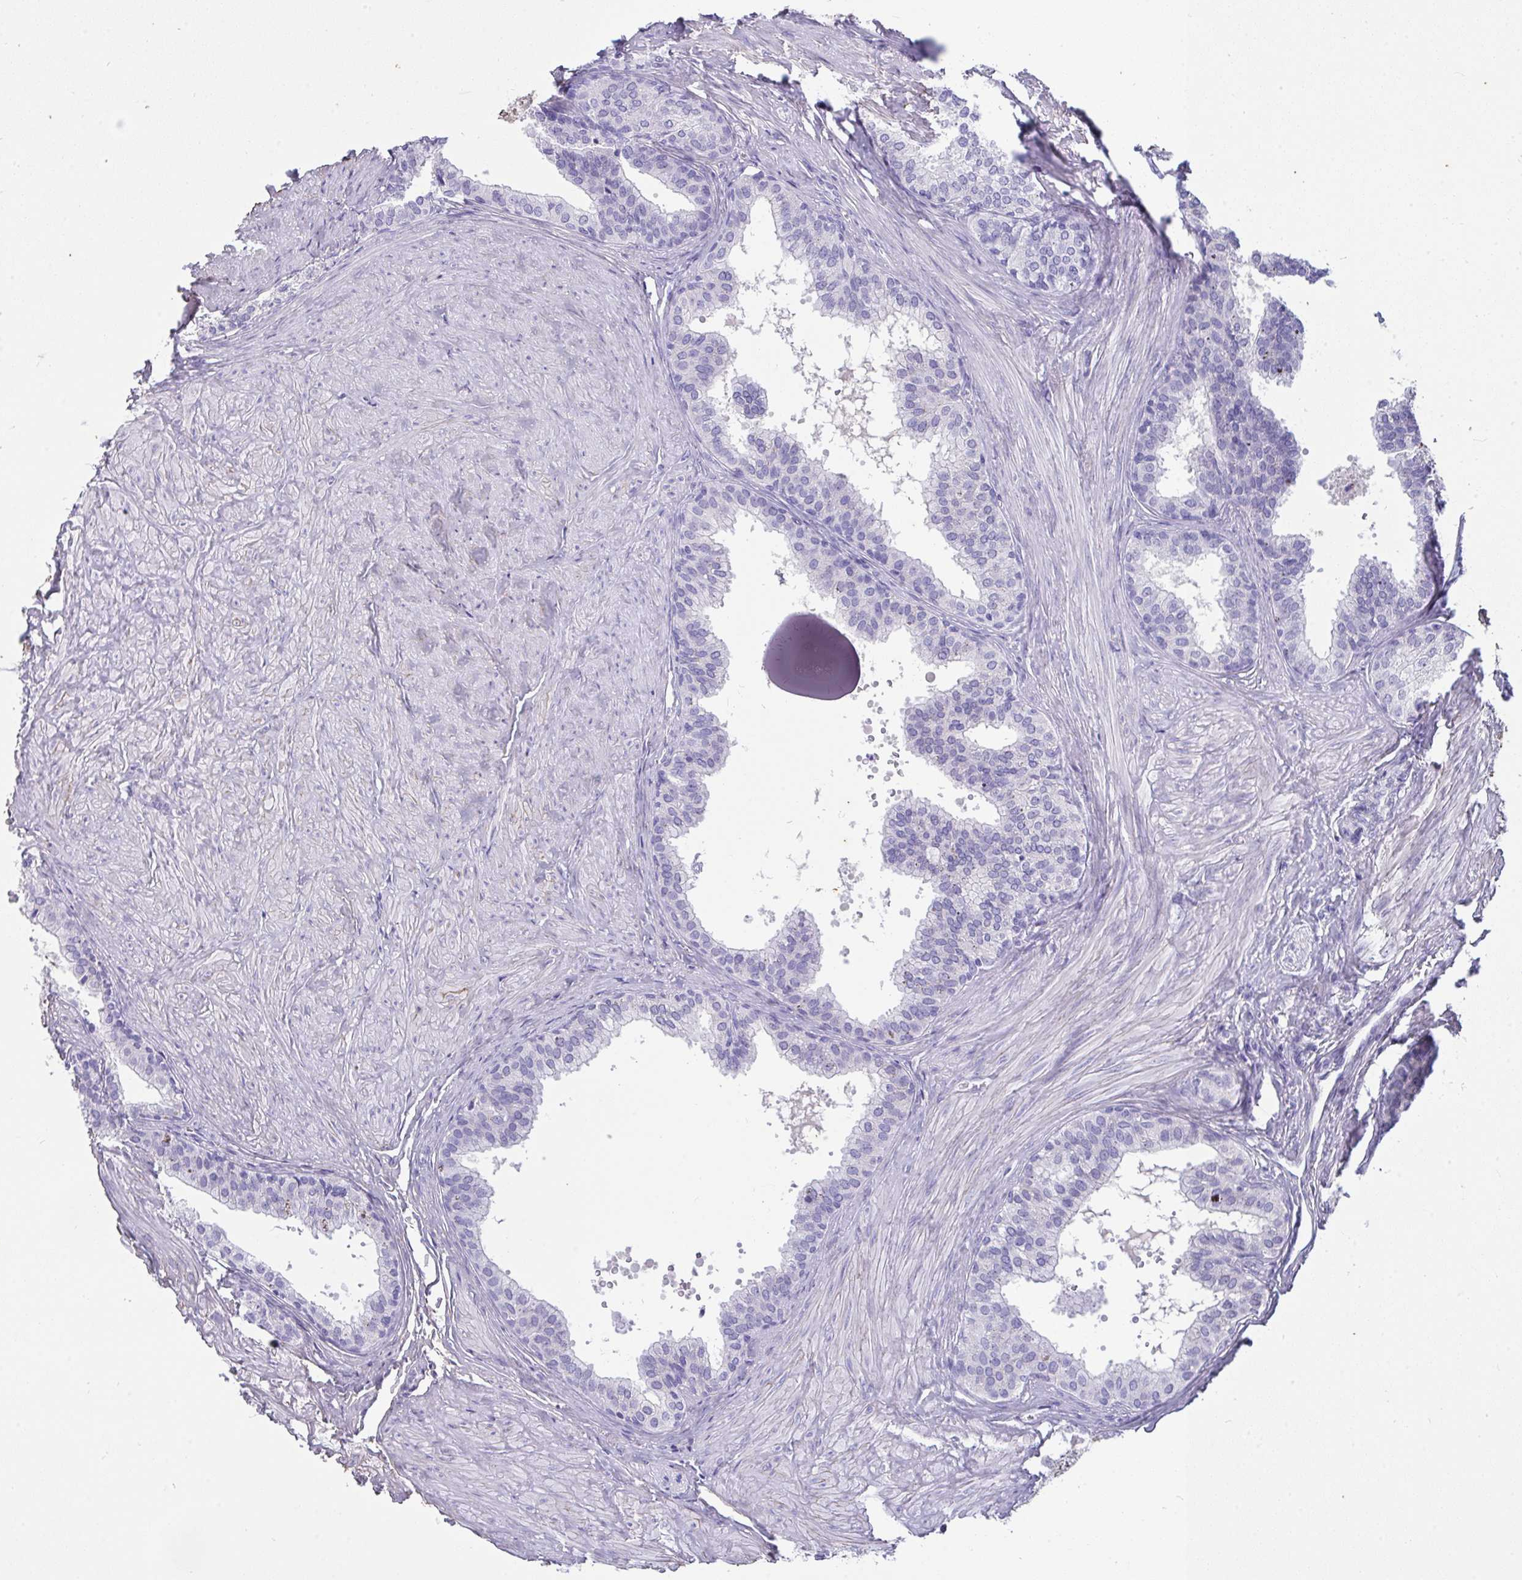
{"staining": {"intensity": "negative", "quantity": "none", "location": "none"}, "tissue": "prostate", "cell_type": "Glandular cells", "image_type": "normal", "snomed": [{"axis": "morphology", "description": "Normal tissue, NOS"}, {"axis": "topography", "description": "Prostate"}, {"axis": "topography", "description": "Peripheral nerve tissue"}], "caption": "This is an immunohistochemistry (IHC) micrograph of normal prostate. There is no expression in glandular cells.", "gene": "LHFPL6", "patient": {"sex": "male", "age": 55}}